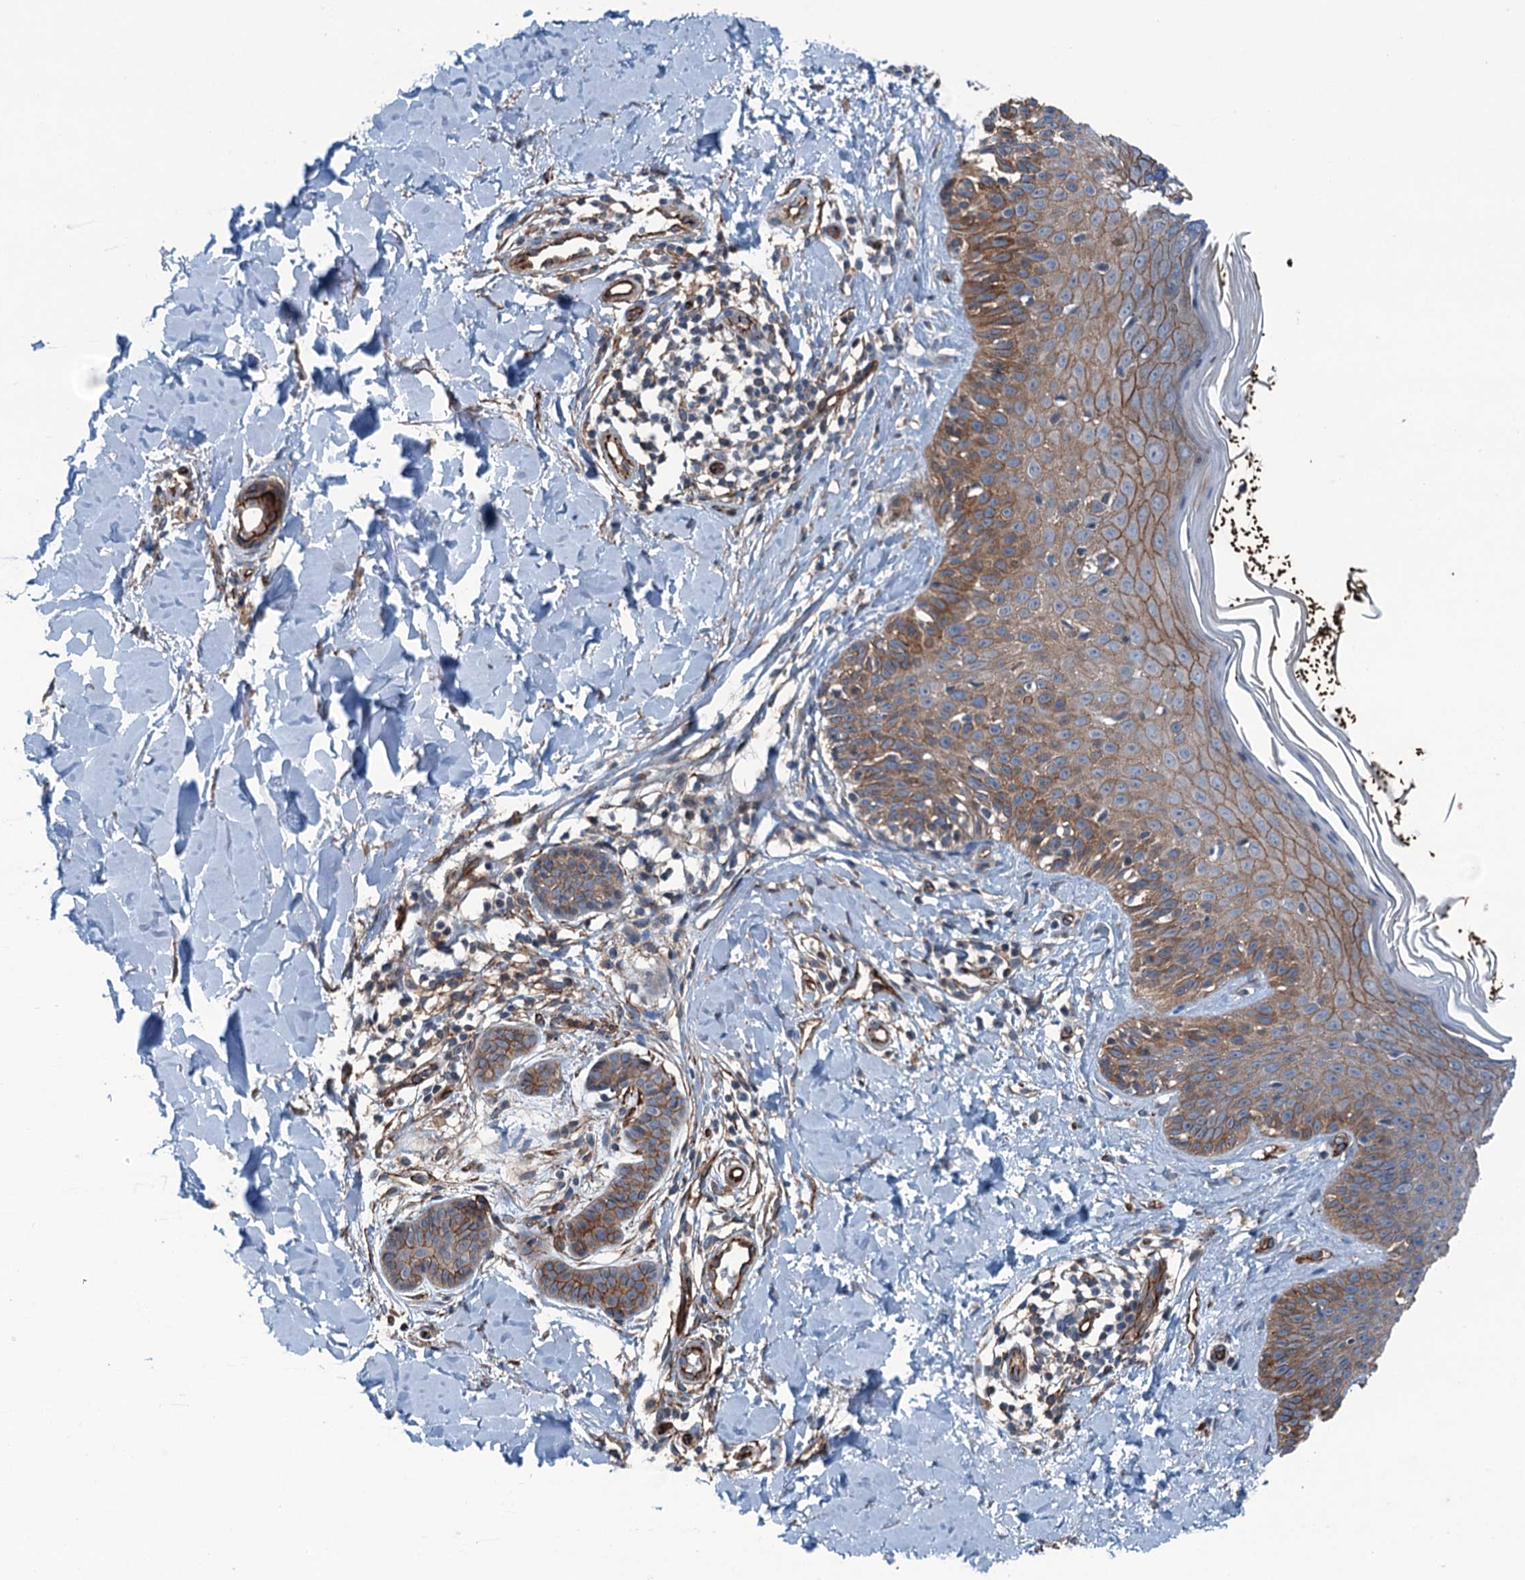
{"staining": {"intensity": "moderate", "quantity": ">75%", "location": "cytoplasmic/membranous"}, "tissue": "skin", "cell_type": "Fibroblasts", "image_type": "normal", "snomed": [{"axis": "morphology", "description": "Normal tissue, NOS"}, {"axis": "topography", "description": "Skin"}], "caption": "Skin stained with DAB (3,3'-diaminobenzidine) immunohistochemistry (IHC) reveals medium levels of moderate cytoplasmic/membranous staining in about >75% of fibroblasts.", "gene": "NMRAL1", "patient": {"sex": "male", "age": 52}}